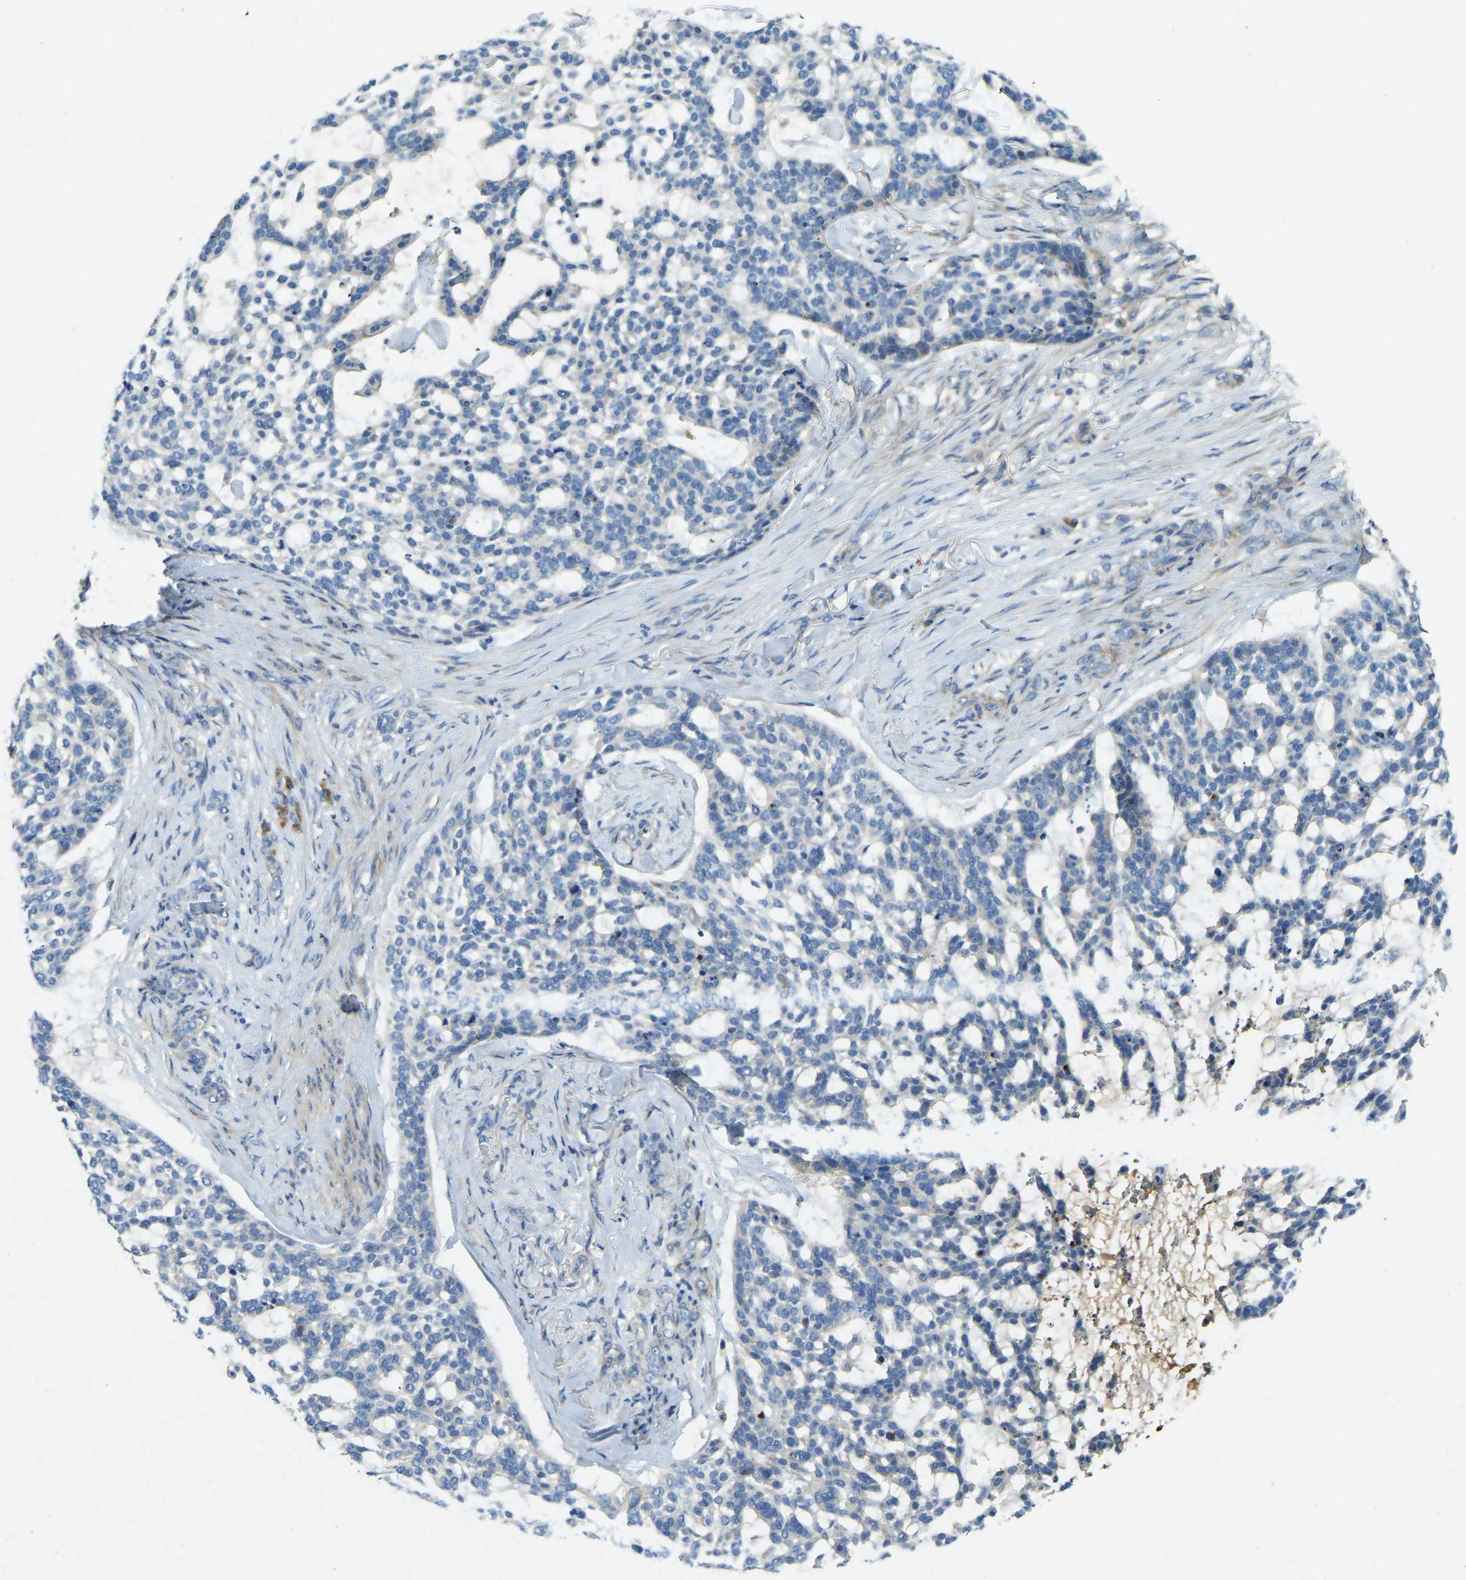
{"staining": {"intensity": "negative", "quantity": "none", "location": "none"}, "tissue": "skin cancer", "cell_type": "Tumor cells", "image_type": "cancer", "snomed": [{"axis": "morphology", "description": "Basal cell carcinoma"}, {"axis": "topography", "description": "Skin"}], "caption": "Histopathology image shows no protein staining in tumor cells of skin cancer tissue.", "gene": "ATP8B1", "patient": {"sex": "female", "age": 64}}